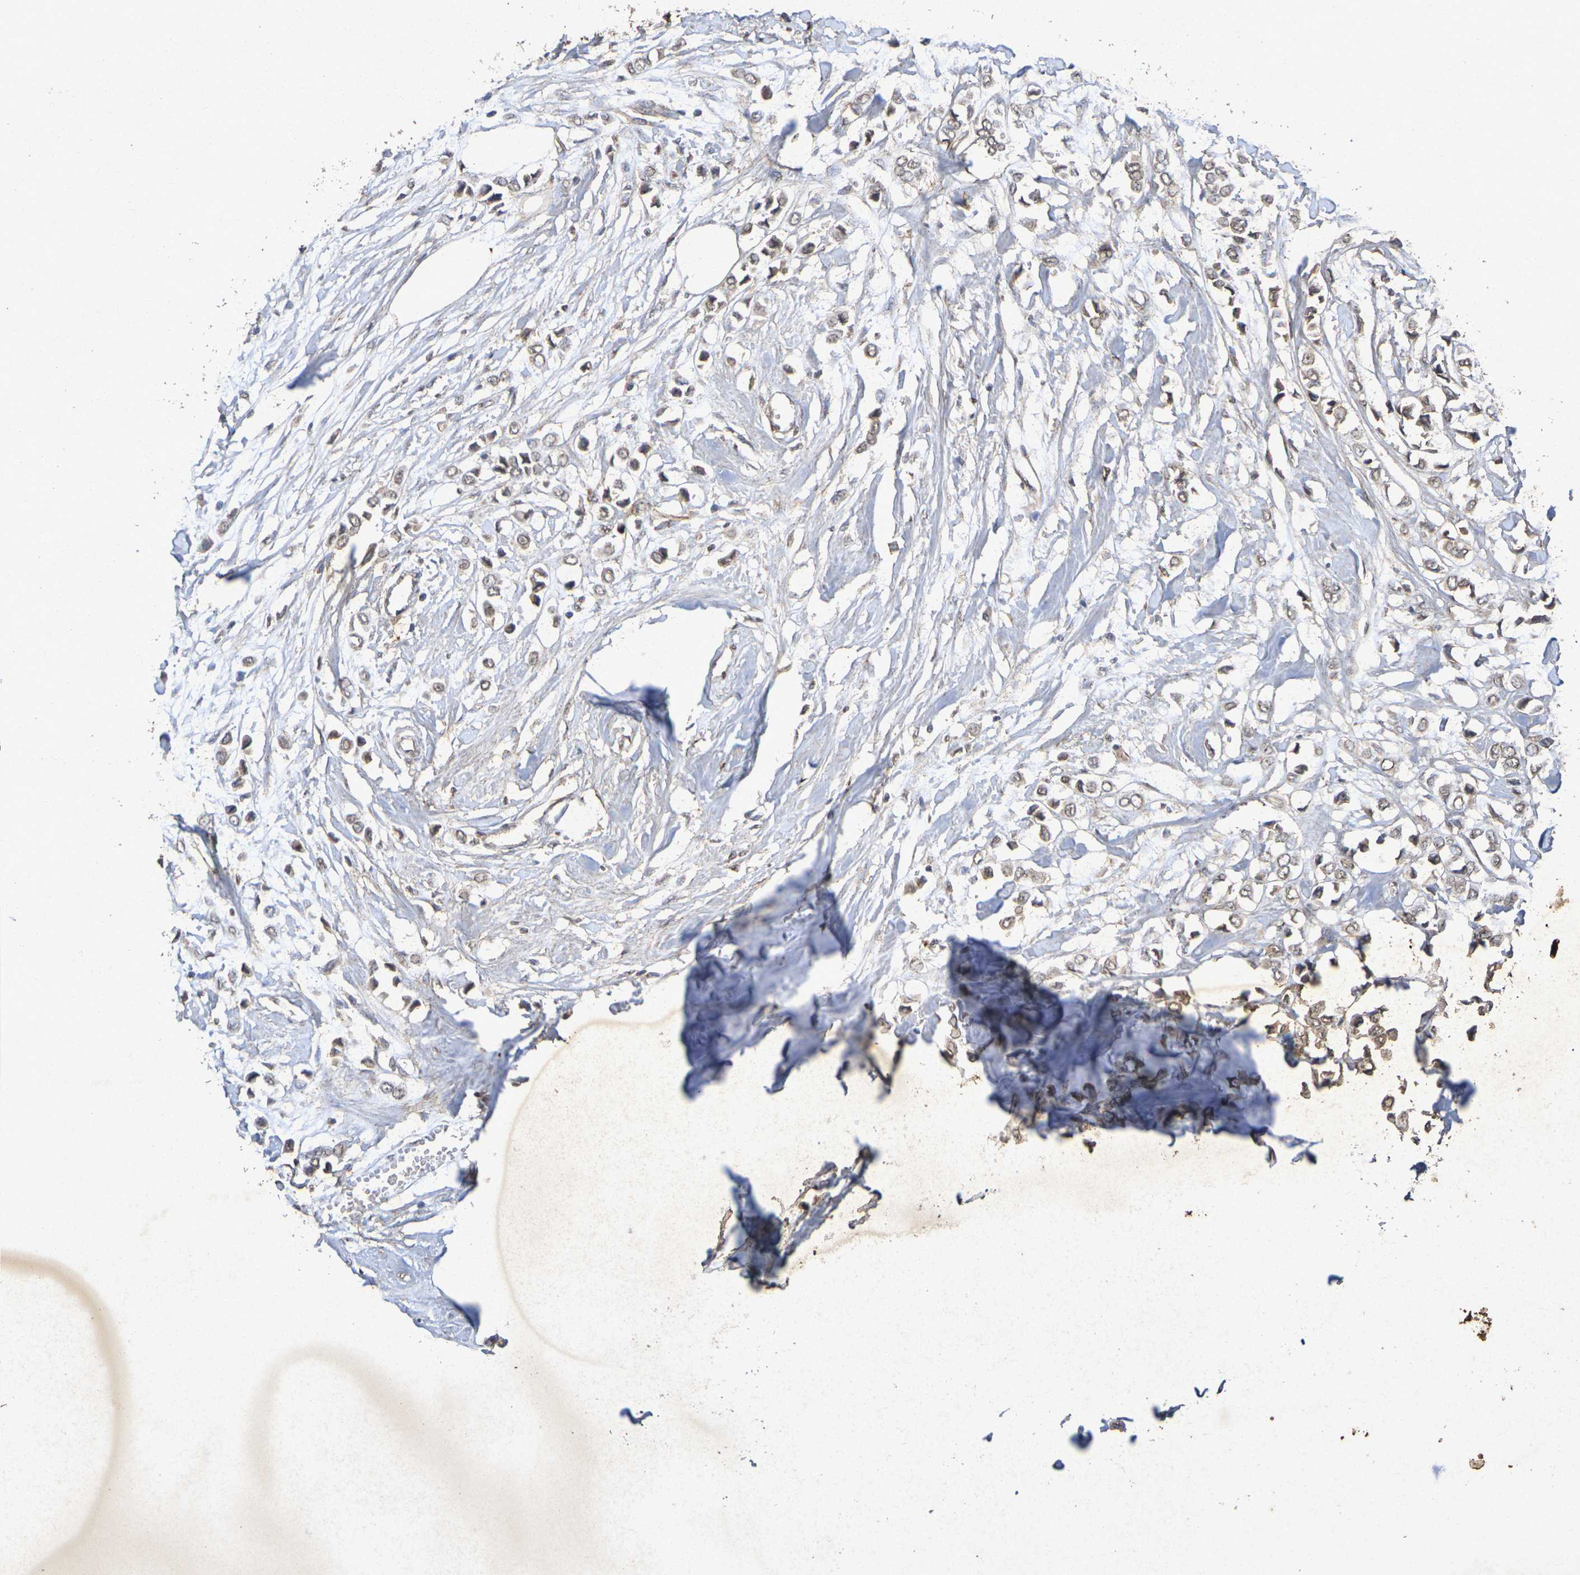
{"staining": {"intensity": "moderate", "quantity": ">75%", "location": "cytoplasmic/membranous,nuclear"}, "tissue": "breast cancer", "cell_type": "Tumor cells", "image_type": "cancer", "snomed": [{"axis": "morphology", "description": "Lobular carcinoma"}, {"axis": "topography", "description": "Breast"}], "caption": "Human breast cancer (lobular carcinoma) stained for a protein (brown) reveals moderate cytoplasmic/membranous and nuclear positive expression in about >75% of tumor cells.", "gene": "GUCY1A2", "patient": {"sex": "female", "age": 51}}